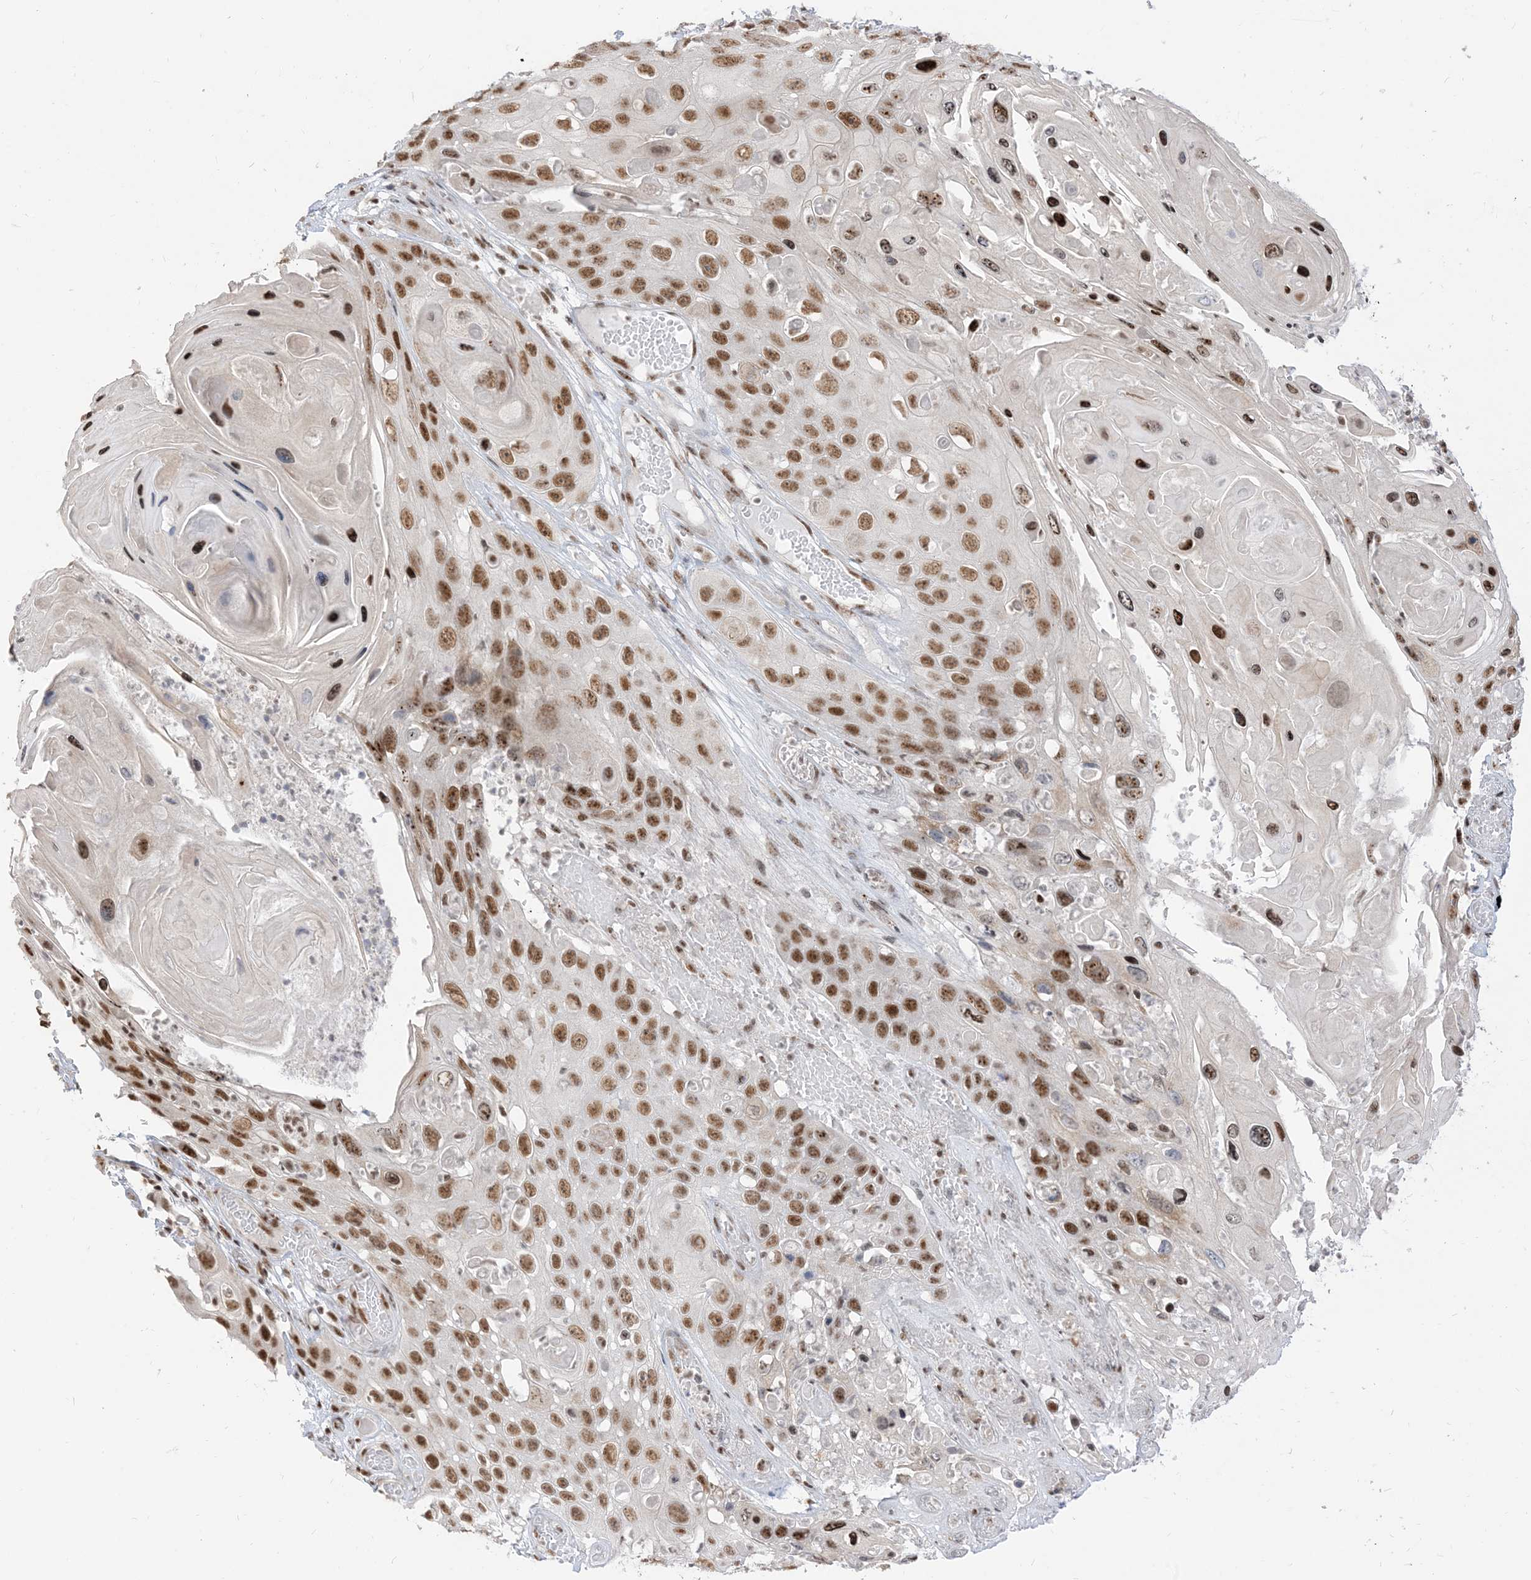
{"staining": {"intensity": "moderate", "quantity": ">75%", "location": "nuclear"}, "tissue": "skin cancer", "cell_type": "Tumor cells", "image_type": "cancer", "snomed": [{"axis": "morphology", "description": "Squamous cell carcinoma, NOS"}, {"axis": "topography", "description": "Skin"}], "caption": "Protein positivity by immunohistochemistry (IHC) demonstrates moderate nuclear staining in about >75% of tumor cells in squamous cell carcinoma (skin).", "gene": "ARGLU1", "patient": {"sex": "male", "age": 55}}